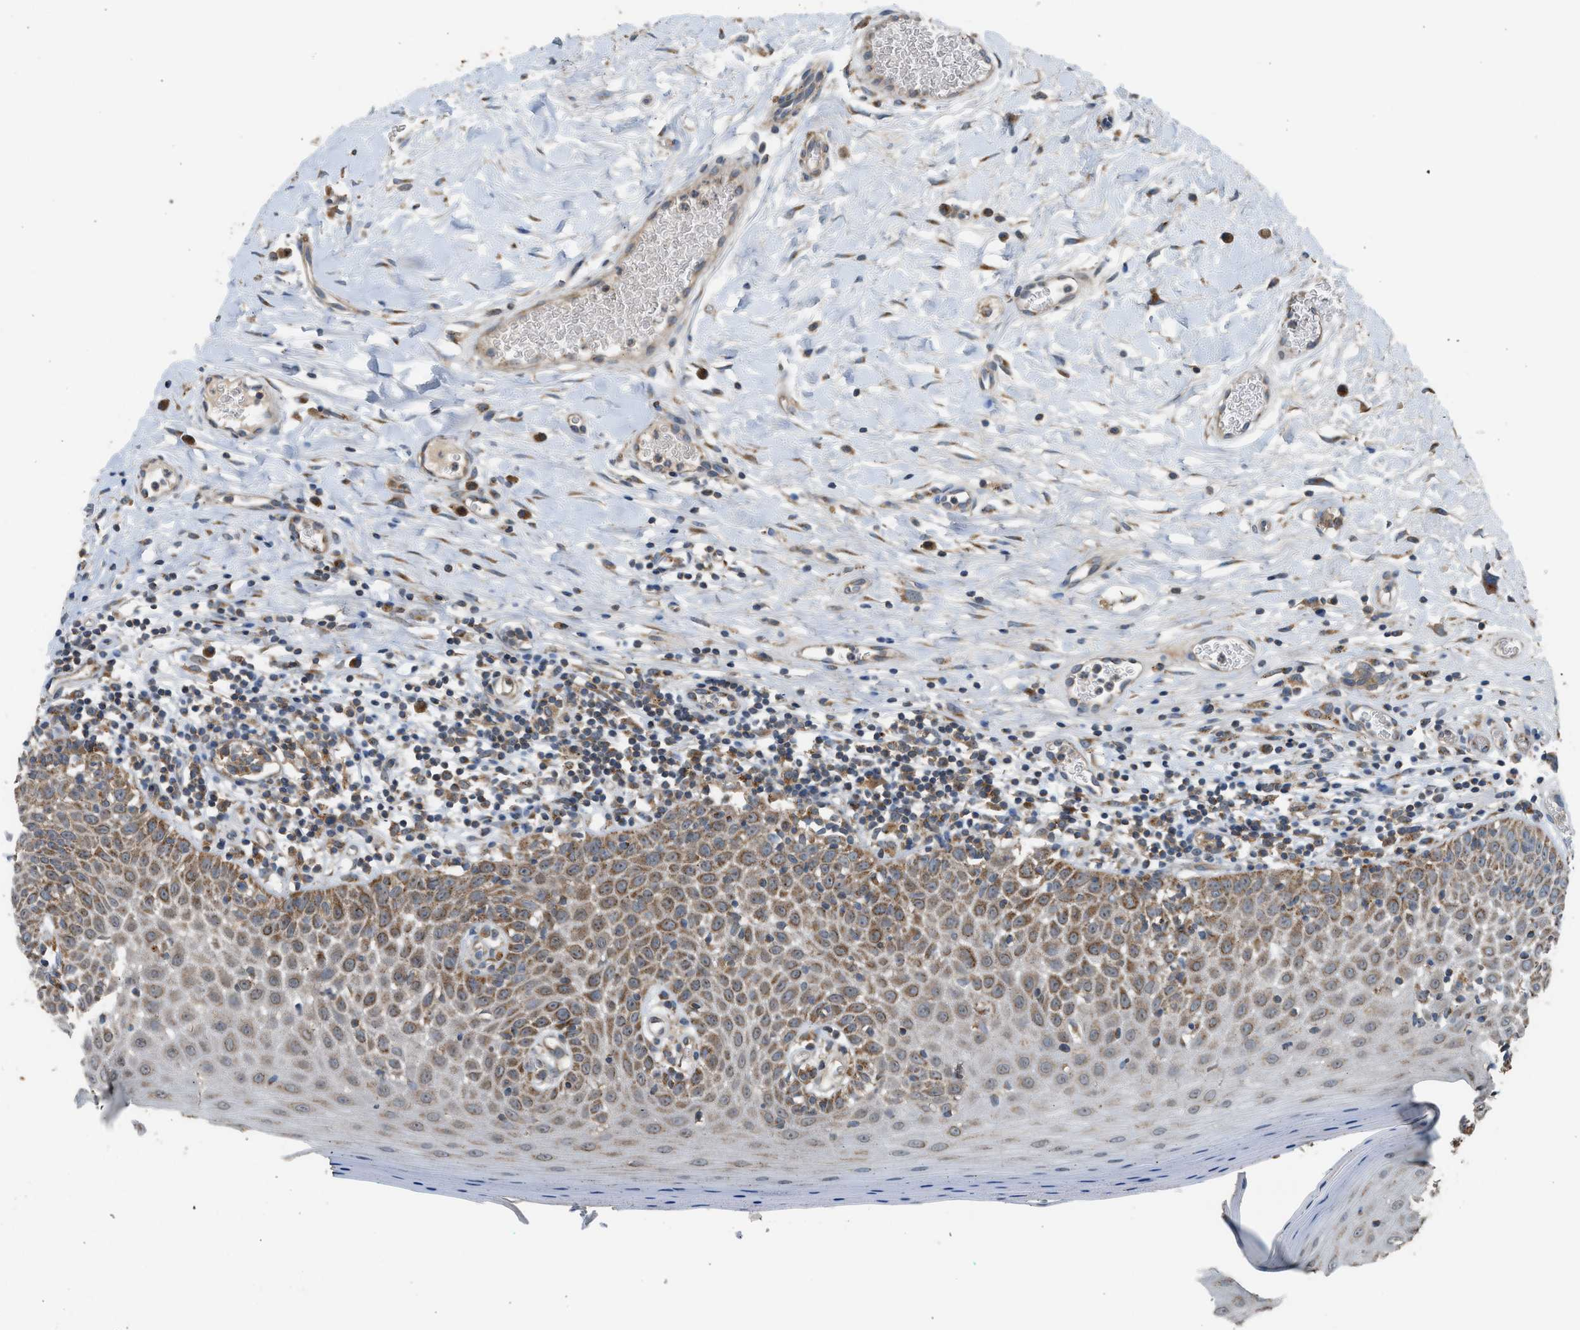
{"staining": {"intensity": "moderate", "quantity": ">75%", "location": "cytoplasmic/membranous"}, "tissue": "oral mucosa", "cell_type": "Squamous epithelial cells", "image_type": "normal", "snomed": [{"axis": "morphology", "description": "Normal tissue, NOS"}, {"axis": "topography", "description": "Skeletal muscle"}, {"axis": "topography", "description": "Oral tissue"}], "caption": "IHC staining of unremarkable oral mucosa, which demonstrates medium levels of moderate cytoplasmic/membranous positivity in approximately >75% of squamous epithelial cells indicating moderate cytoplasmic/membranous protein expression. The staining was performed using DAB (3,3'-diaminobenzidine) (brown) for protein detection and nuclei were counterstained in hematoxylin (blue).", "gene": "STARD3", "patient": {"sex": "male", "age": 58}}